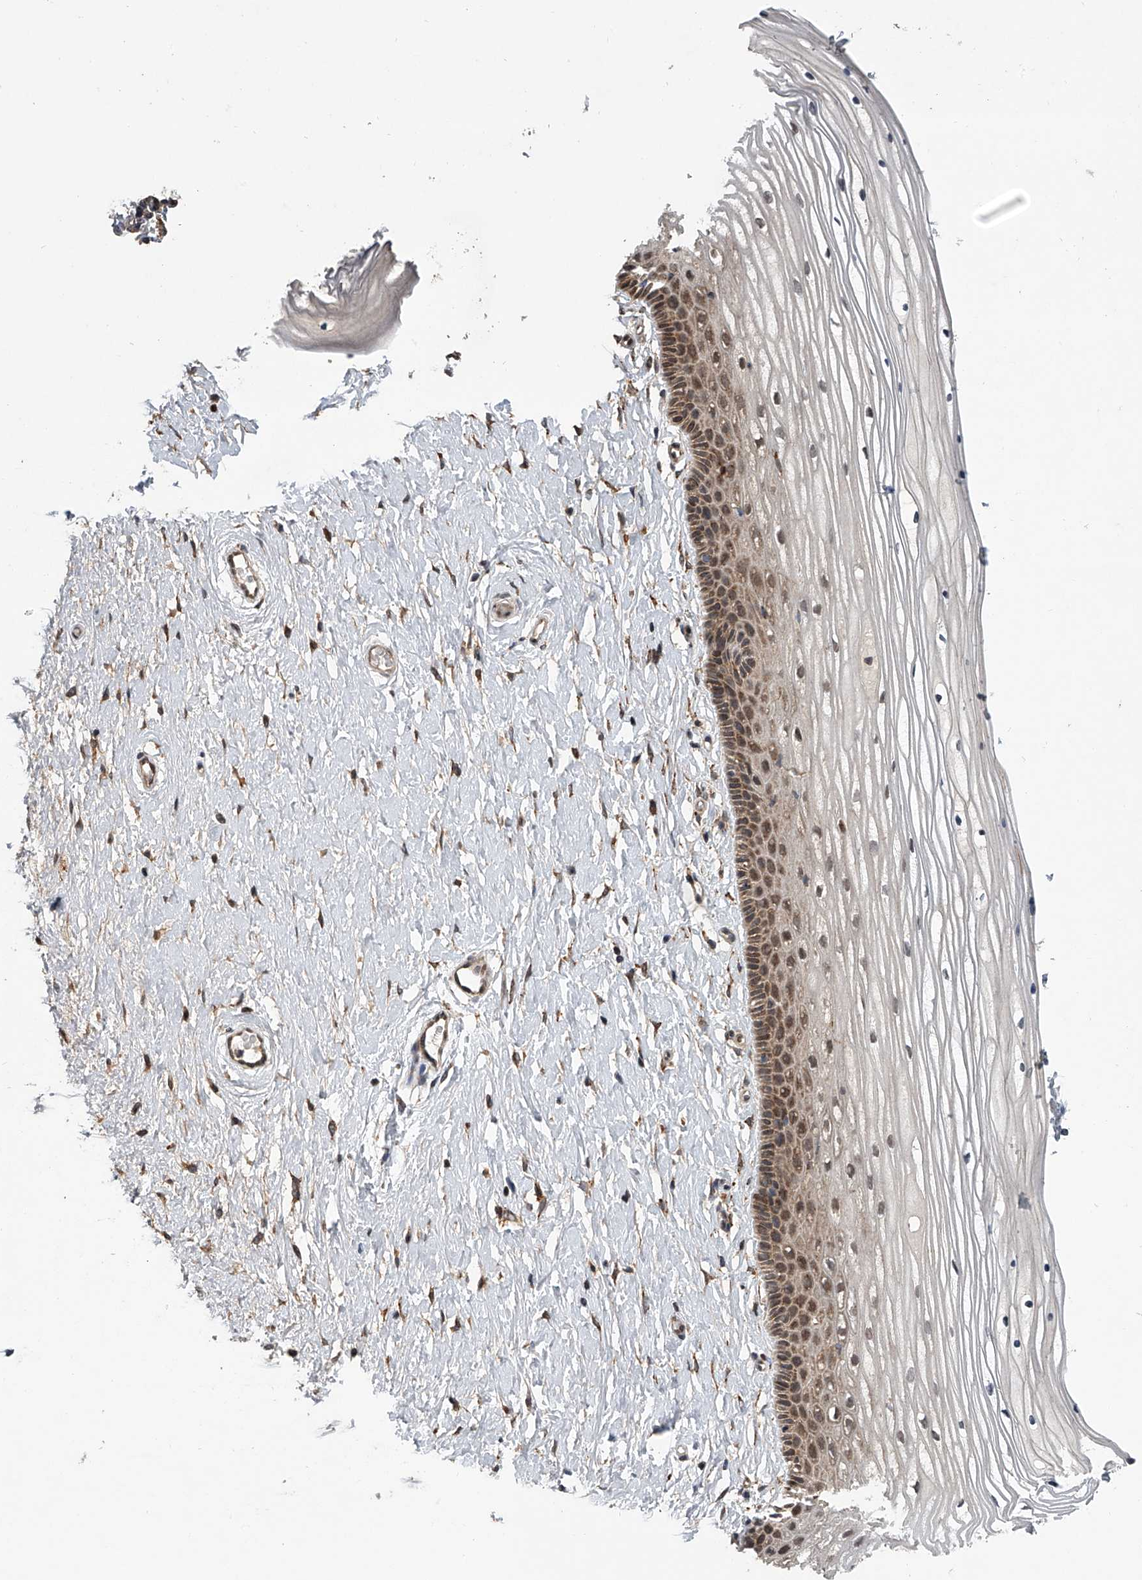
{"staining": {"intensity": "moderate", "quantity": "25%-75%", "location": "cytoplasmic/membranous"}, "tissue": "vagina", "cell_type": "Squamous epithelial cells", "image_type": "normal", "snomed": [{"axis": "morphology", "description": "Normal tissue, NOS"}, {"axis": "topography", "description": "Vagina"}, {"axis": "topography", "description": "Cervix"}], "caption": "Benign vagina demonstrates moderate cytoplasmic/membranous positivity in approximately 25%-75% of squamous epithelial cells, visualized by immunohistochemistry.", "gene": "GEMIN8", "patient": {"sex": "female", "age": 40}}